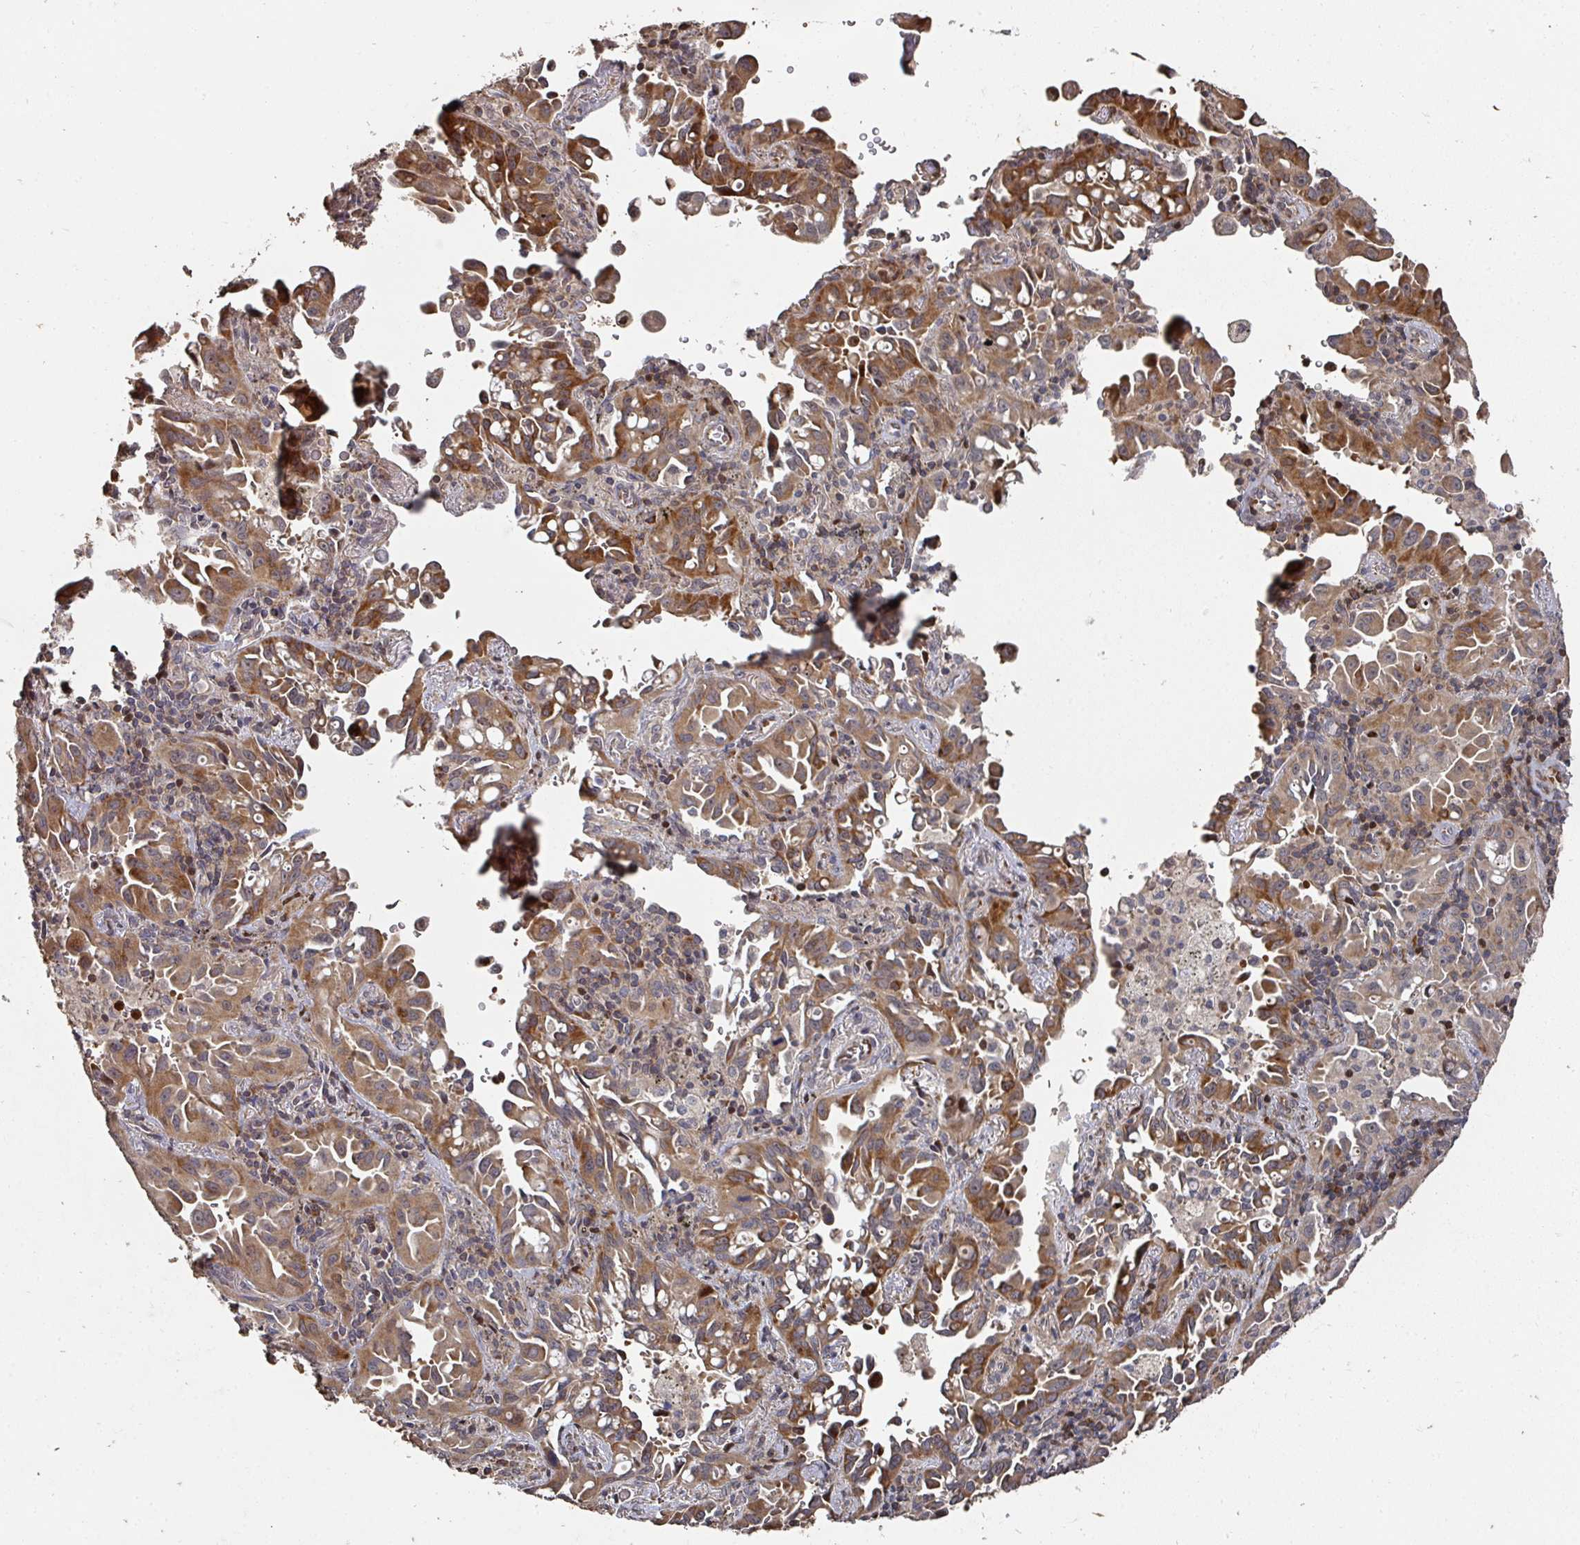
{"staining": {"intensity": "moderate", "quantity": ">75%", "location": "cytoplasmic/membranous"}, "tissue": "lung cancer", "cell_type": "Tumor cells", "image_type": "cancer", "snomed": [{"axis": "morphology", "description": "Adenocarcinoma, NOS"}, {"axis": "topography", "description": "Lung"}], "caption": "Immunohistochemical staining of human lung cancer (adenocarcinoma) demonstrates medium levels of moderate cytoplasmic/membranous protein positivity in approximately >75% of tumor cells. The staining is performed using DAB (3,3'-diaminobenzidine) brown chromogen to label protein expression. The nuclei are counter-stained blue using hematoxylin.", "gene": "CA7", "patient": {"sex": "male", "age": 68}}